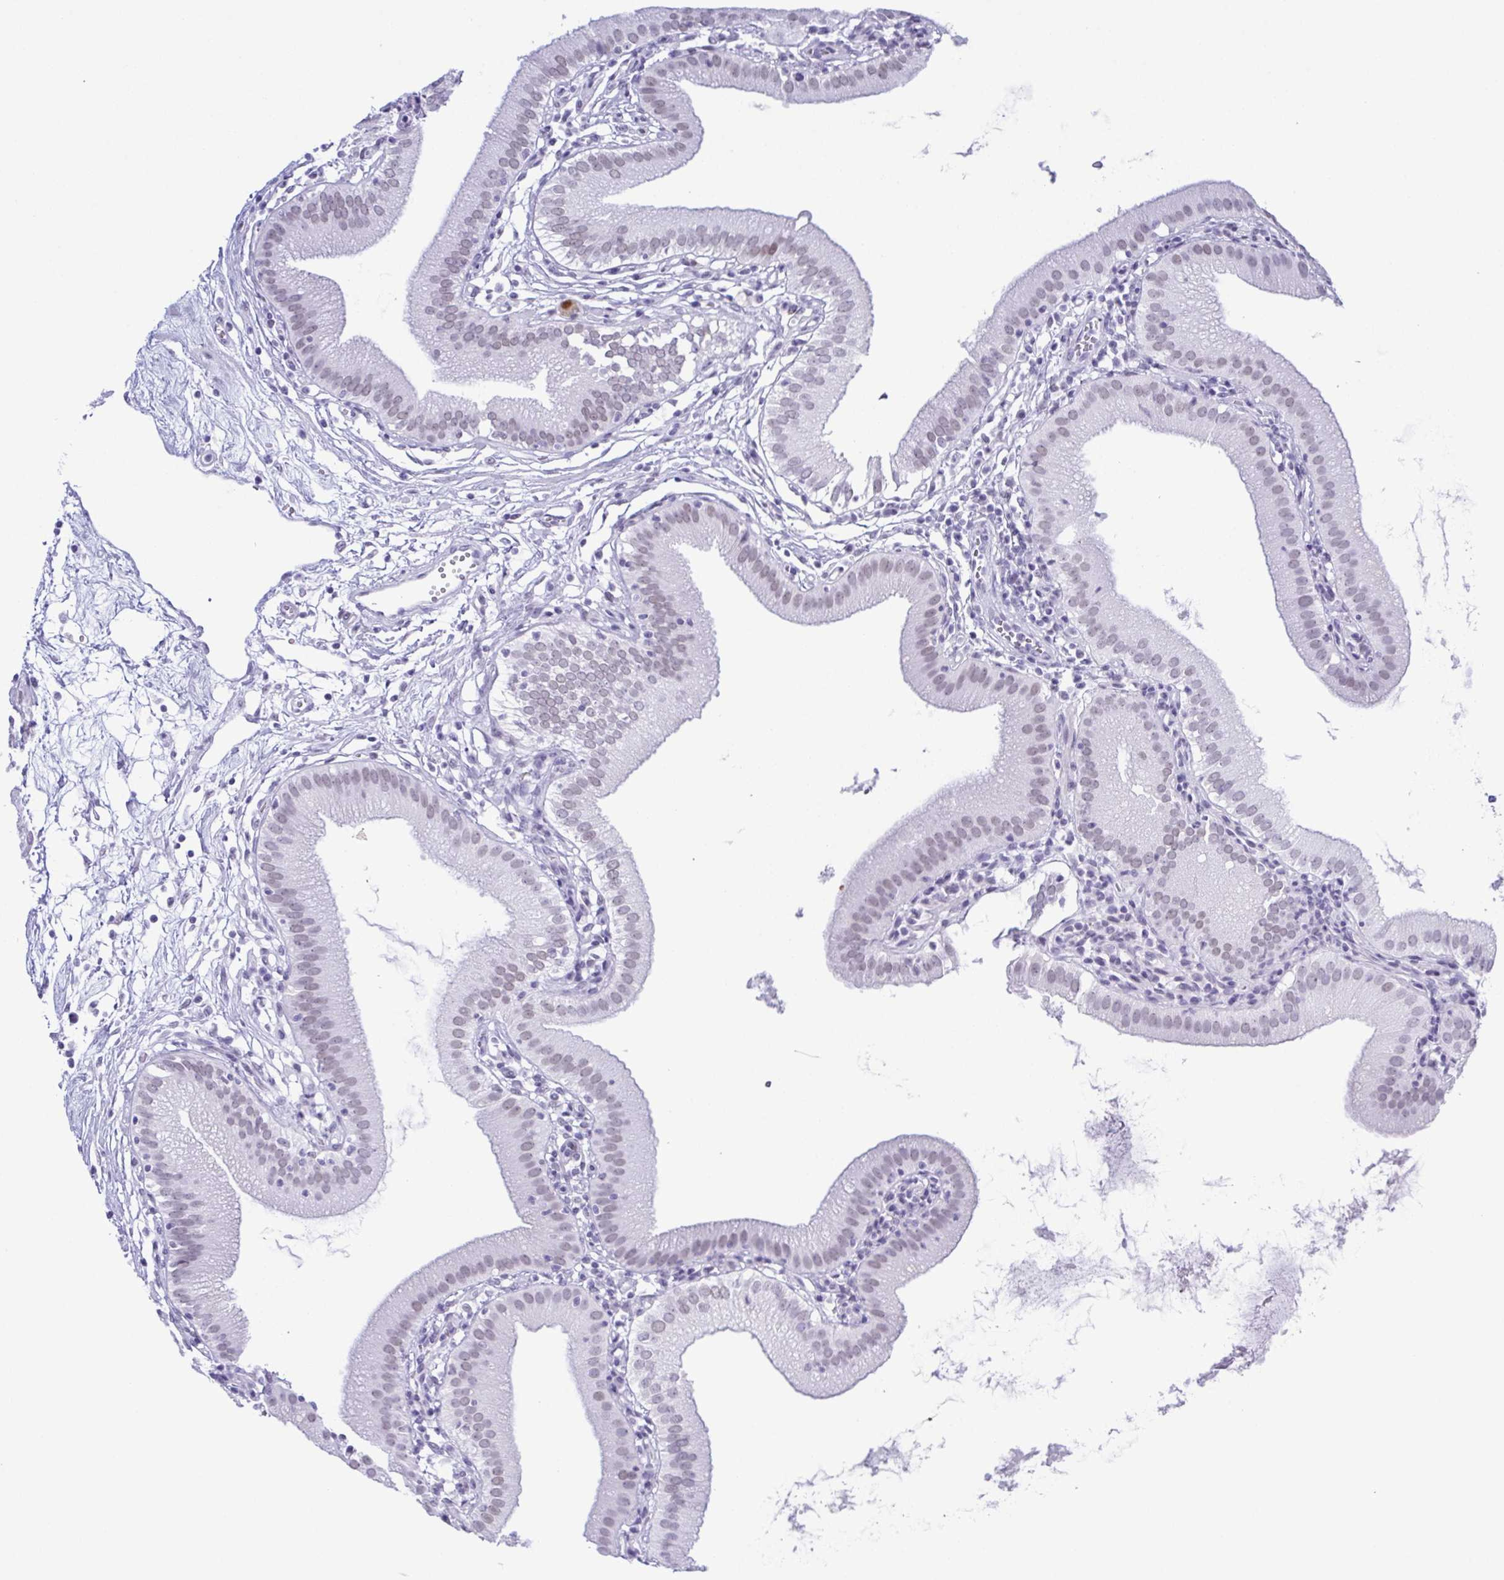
{"staining": {"intensity": "weak", "quantity": "25%-75%", "location": "nuclear"}, "tissue": "gallbladder", "cell_type": "Glandular cells", "image_type": "normal", "snomed": [{"axis": "morphology", "description": "Normal tissue, NOS"}, {"axis": "topography", "description": "Gallbladder"}], "caption": "Gallbladder stained with immunohistochemistry (IHC) displays weak nuclear staining in approximately 25%-75% of glandular cells.", "gene": "SUGP2", "patient": {"sex": "female", "age": 65}}